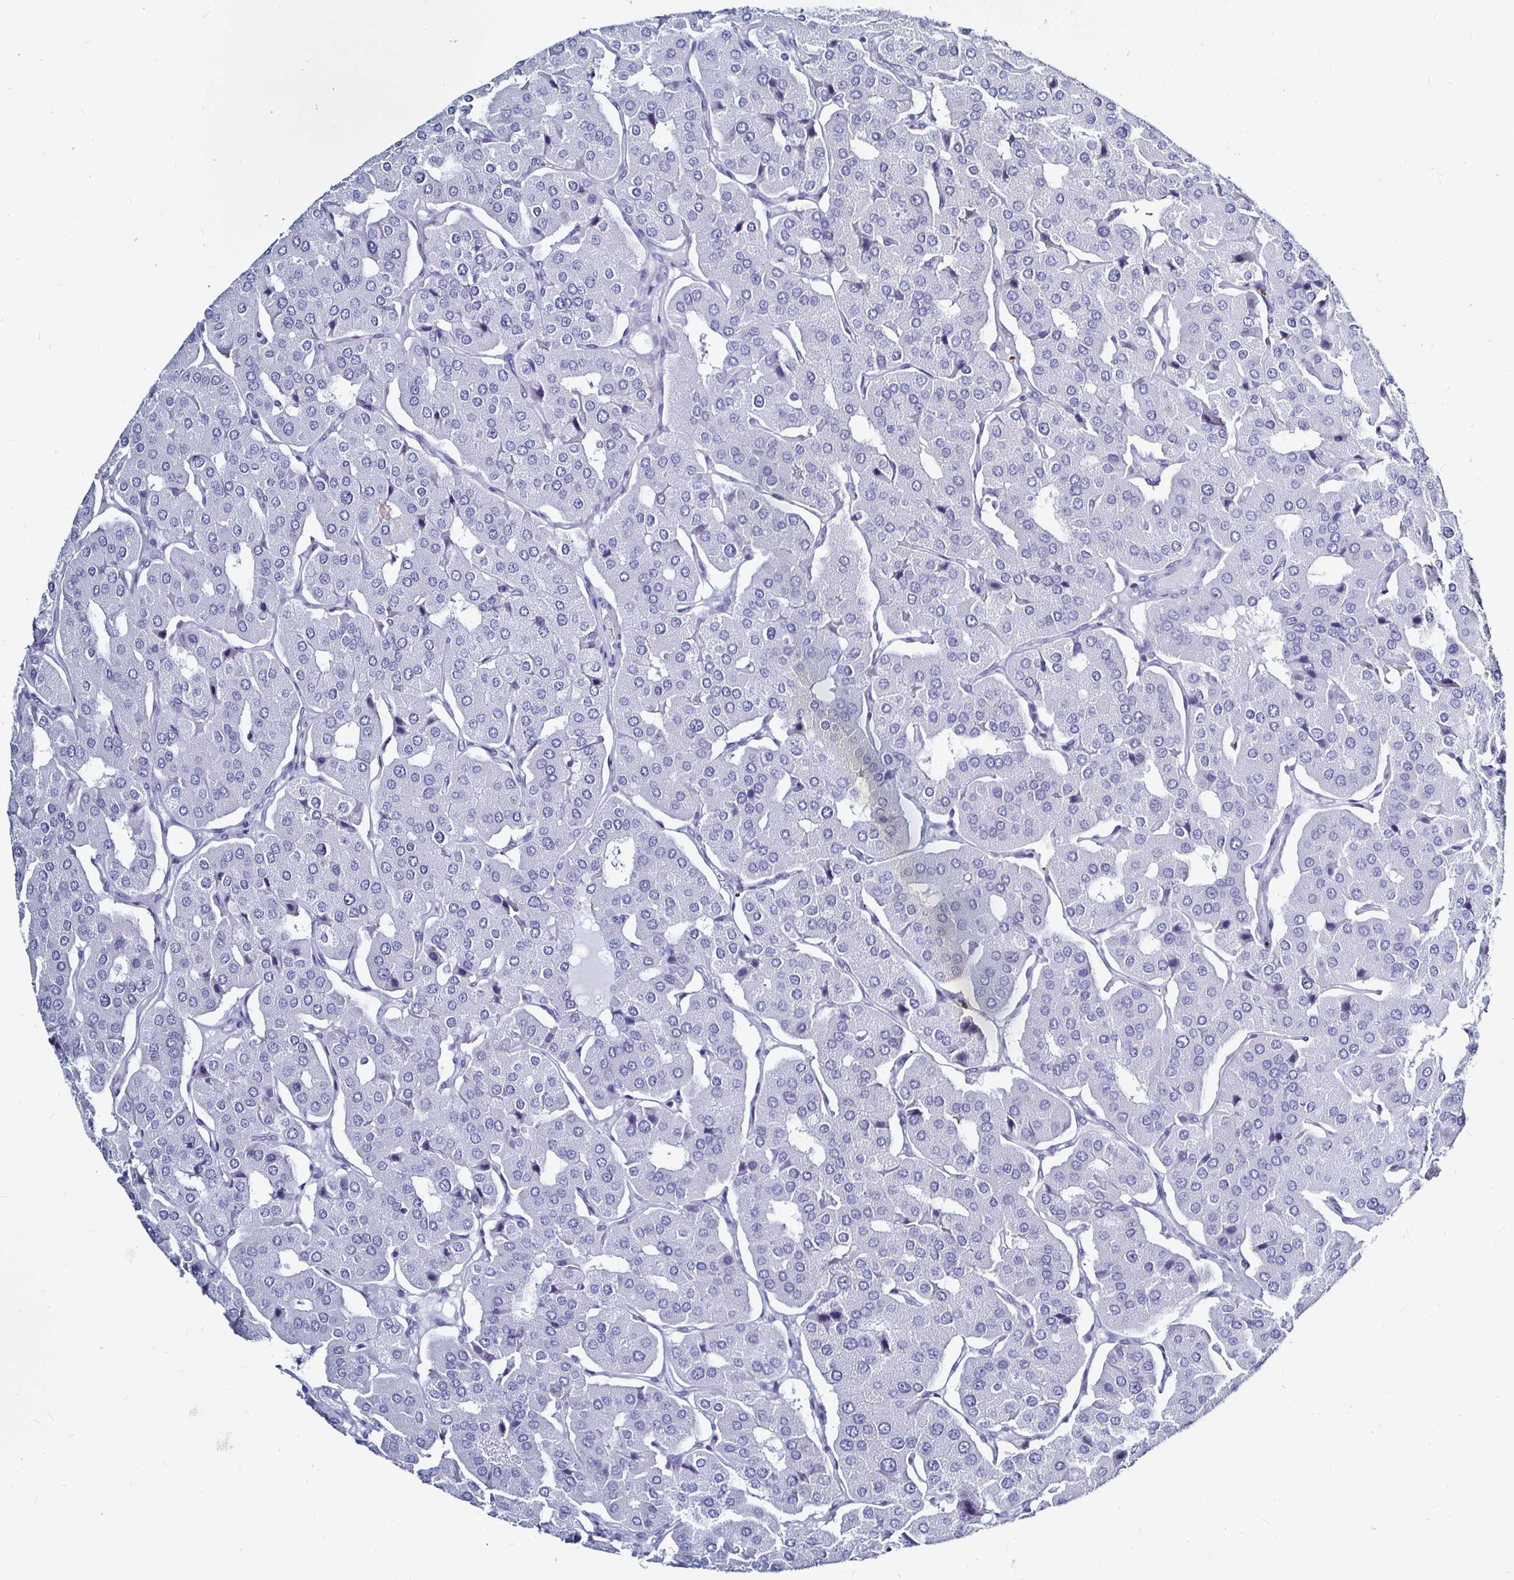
{"staining": {"intensity": "negative", "quantity": "none", "location": "none"}, "tissue": "parathyroid gland", "cell_type": "Glandular cells", "image_type": "normal", "snomed": [{"axis": "morphology", "description": "Normal tissue, NOS"}, {"axis": "morphology", "description": "Adenoma, NOS"}, {"axis": "topography", "description": "Parathyroid gland"}], "caption": "IHC micrograph of normal parathyroid gland: parathyroid gland stained with DAB displays no significant protein staining in glandular cells.", "gene": "LUZP4", "patient": {"sex": "female", "age": 86}}